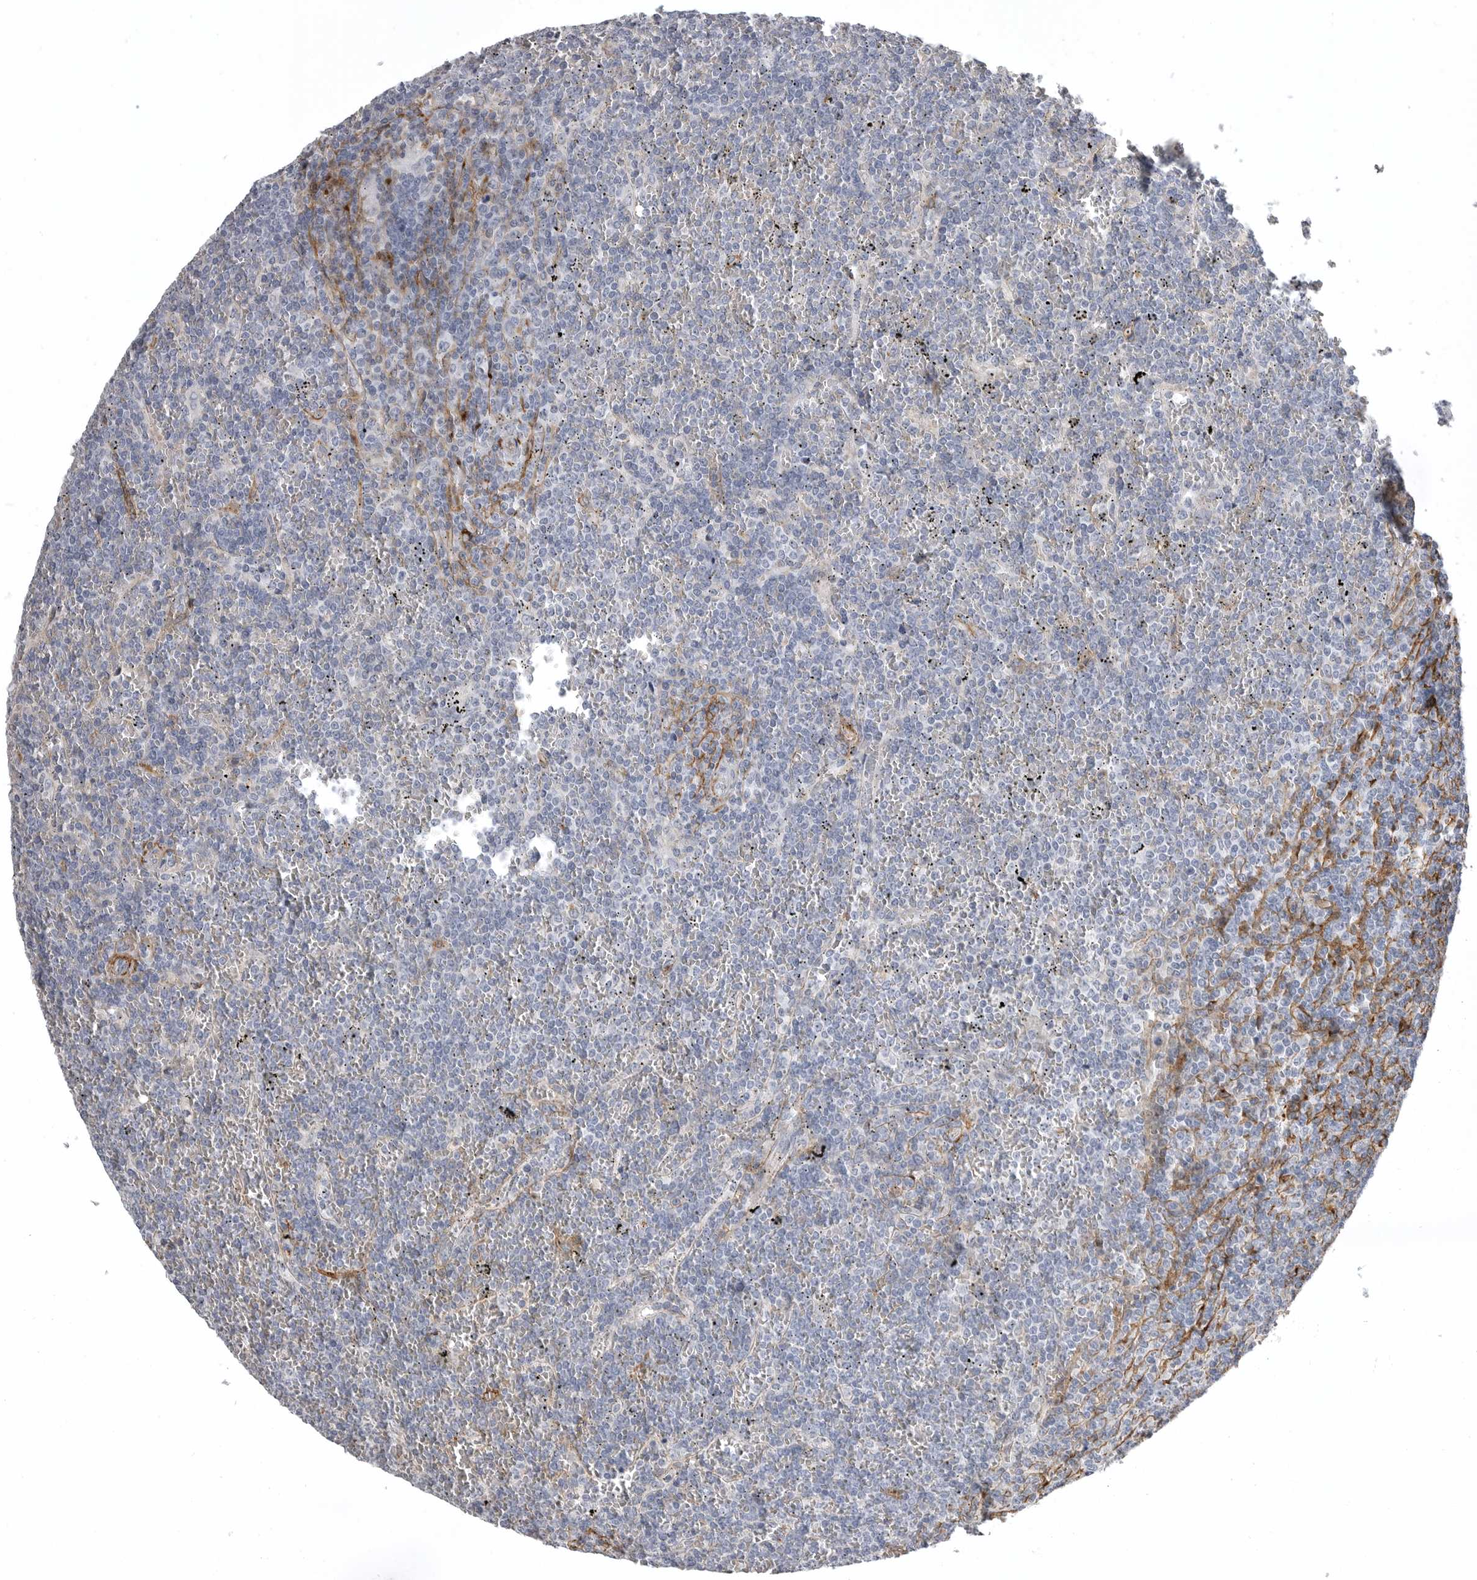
{"staining": {"intensity": "negative", "quantity": "none", "location": "none"}, "tissue": "lymphoma", "cell_type": "Tumor cells", "image_type": "cancer", "snomed": [{"axis": "morphology", "description": "Malignant lymphoma, non-Hodgkin's type, Low grade"}, {"axis": "topography", "description": "Spleen"}], "caption": "Histopathology image shows no protein staining in tumor cells of malignant lymphoma, non-Hodgkin's type (low-grade) tissue.", "gene": "AOC3", "patient": {"sex": "female", "age": 19}}